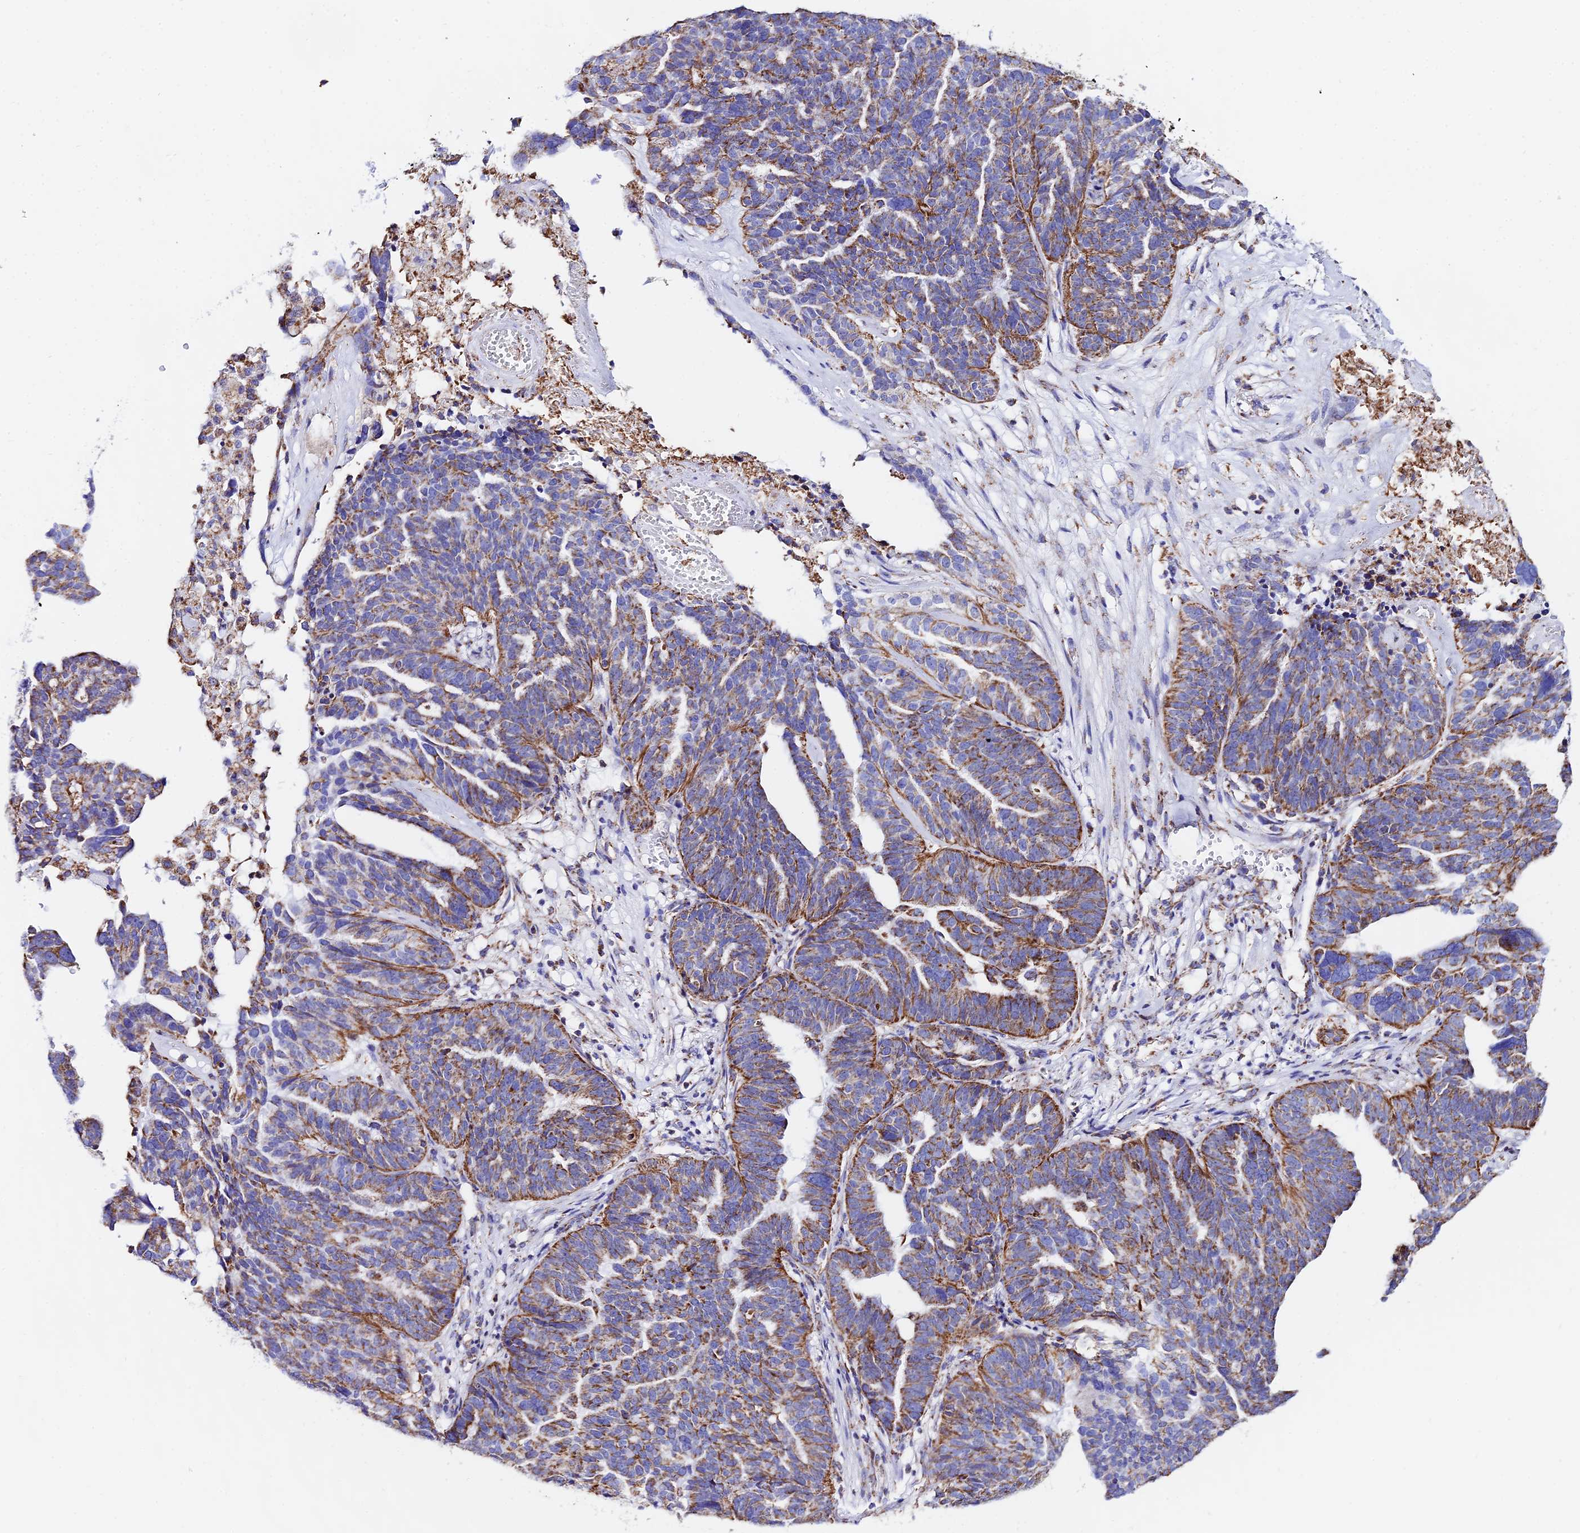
{"staining": {"intensity": "moderate", "quantity": ">75%", "location": "cytoplasmic/membranous"}, "tissue": "ovarian cancer", "cell_type": "Tumor cells", "image_type": "cancer", "snomed": [{"axis": "morphology", "description": "Cystadenocarcinoma, serous, NOS"}, {"axis": "topography", "description": "Ovary"}], "caption": "Protein expression analysis of human ovarian cancer reveals moderate cytoplasmic/membranous expression in about >75% of tumor cells.", "gene": "ATP5PD", "patient": {"sex": "female", "age": 59}}